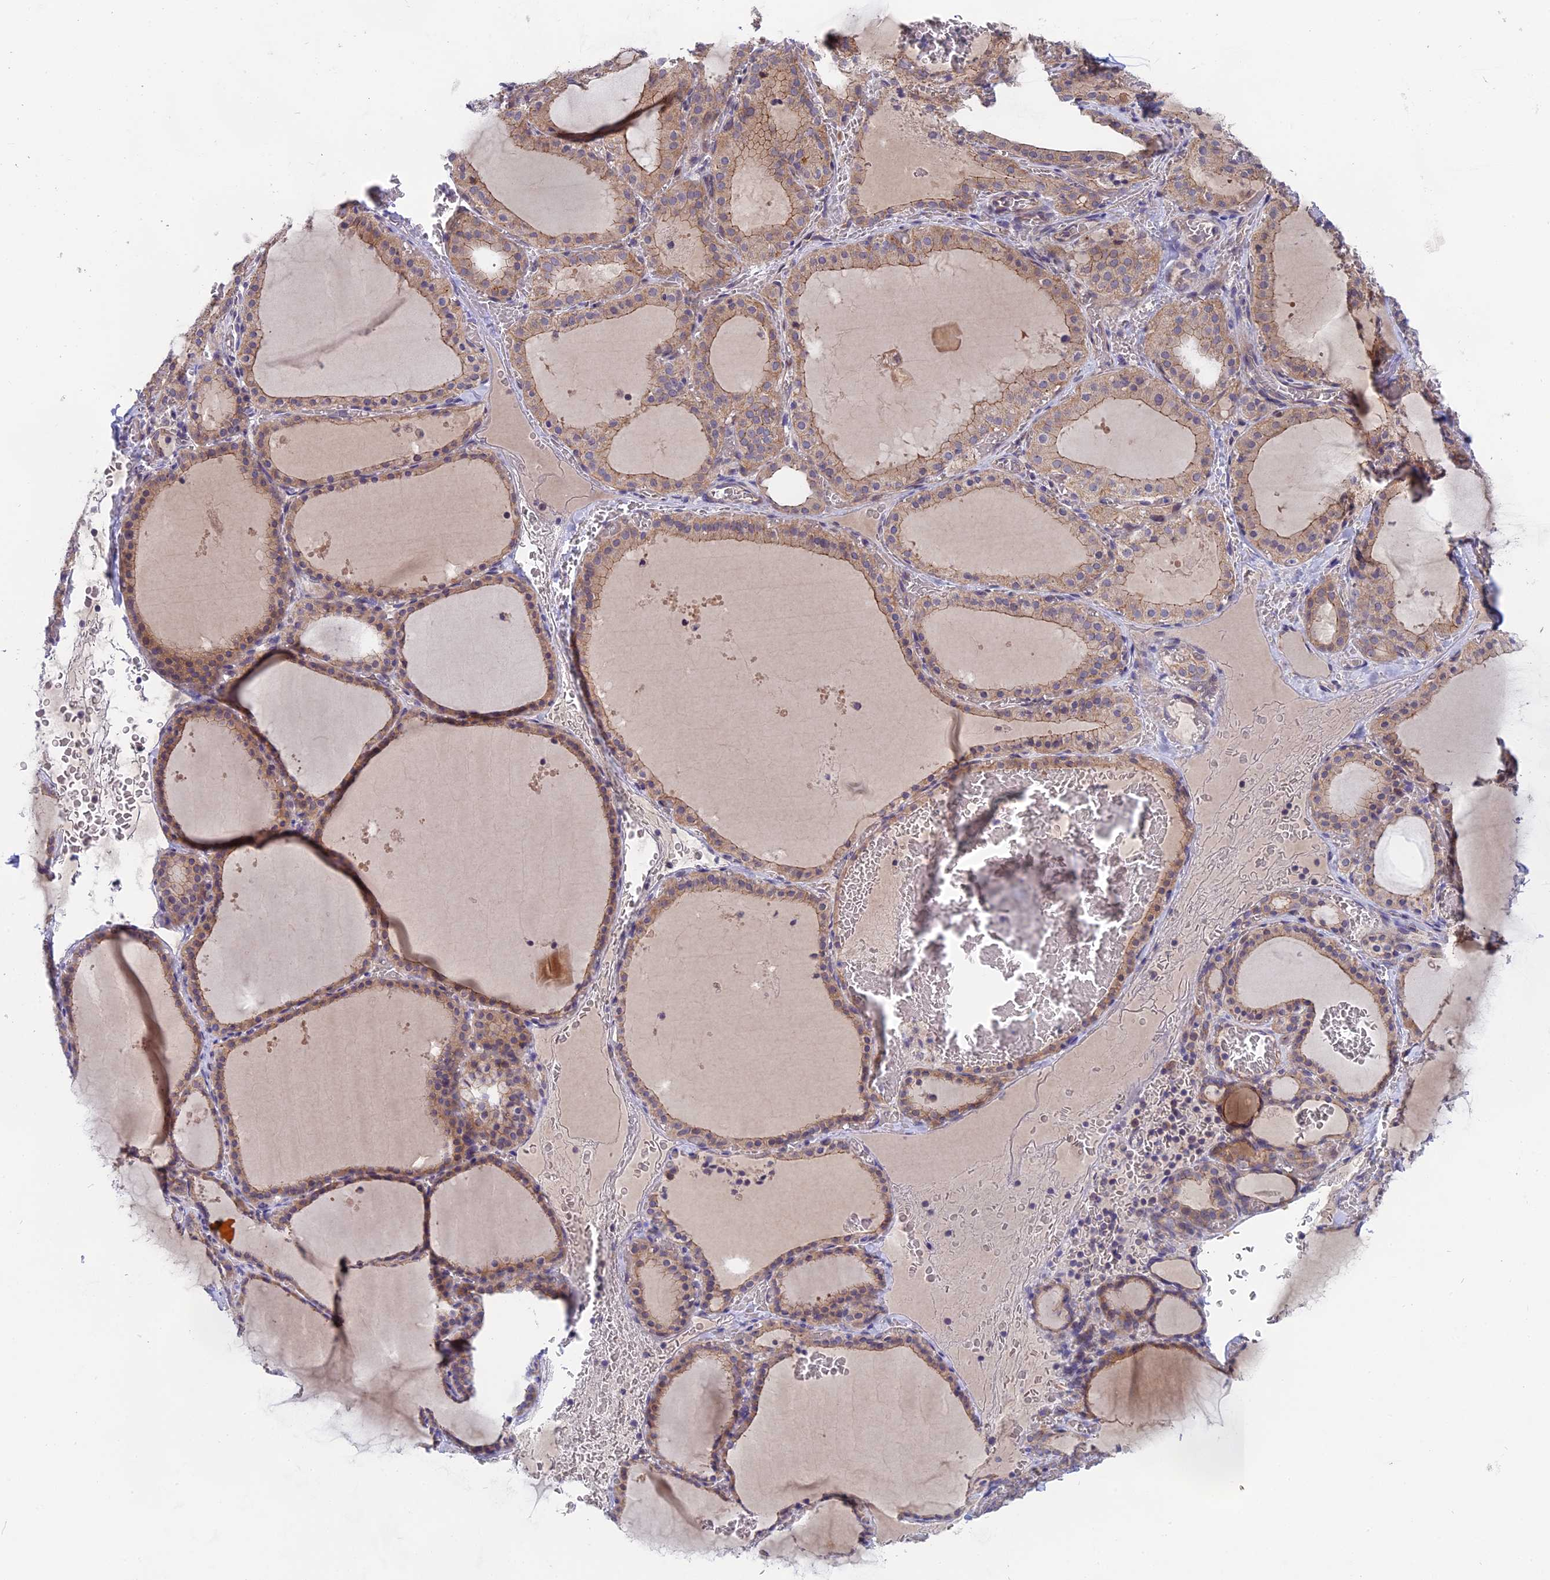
{"staining": {"intensity": "weak", "quantity": ">75%", "location": "cytoplasmic/membranous"}, "tissue": "thyroid gland", "cell_type": "Glandular cells", "image_type": "normal", "snomed": [{"axis": "morphology", "description": "Normal tissue, NOS"}, {"axis": "topography", "description": "Thyroid gland"}], "caption": "IHC histopathology image of normal thyroid gland: human thyroid gland stained using IHC shows low levels of weak protein expression localized specifically in the cytoplasmic/membranous of glandular cells, appearing as a cytoplasmic/membranous brown color.", "gene": "TENT4B", "patient": {"sex": "female", "age": 39}}